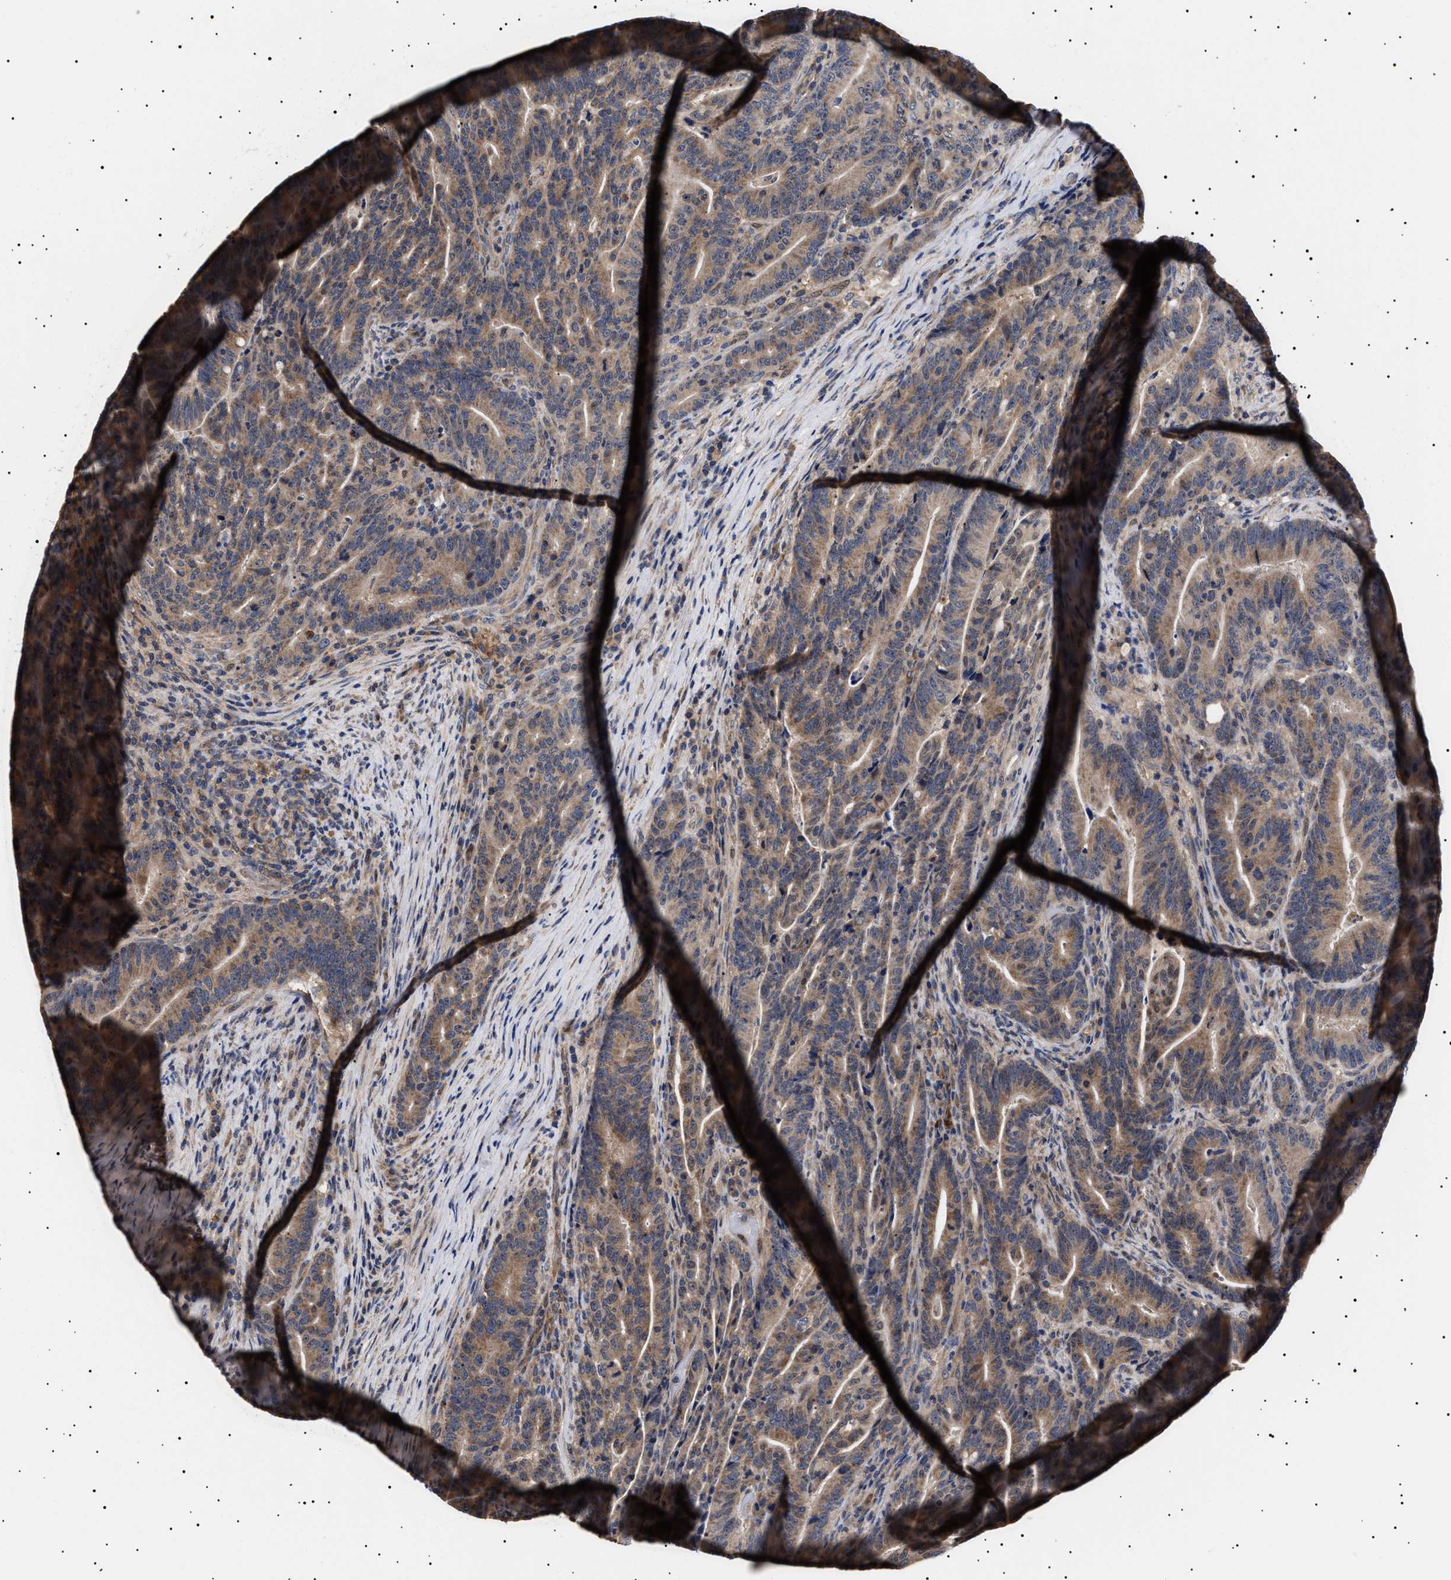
{"staining": {"intensity": "moderate", "quantity": ">75%", "location": "cytoplasmic/membranous"}, "tissue": "colorectal cancer", "cell_type": "Tumor cells", "image_type": "cancer", "snomed": [{"axis": "morphology", "description": "Adenocarcinoma, NOS"}, {"axis": "topography", "description": "Colon"}], "caption": "IHC micrograph of neoplastic tissue: adenocarcinoma (colorectal) stained using IHC shows medium levels of moderate protein expression localized specifically in the cytoplasmic/membranous of tumor cells, appearing as a cytoplasmic/membranous brown color.", "gene": "KRBA1", "patient": {"sex": "female", "age": 66}}